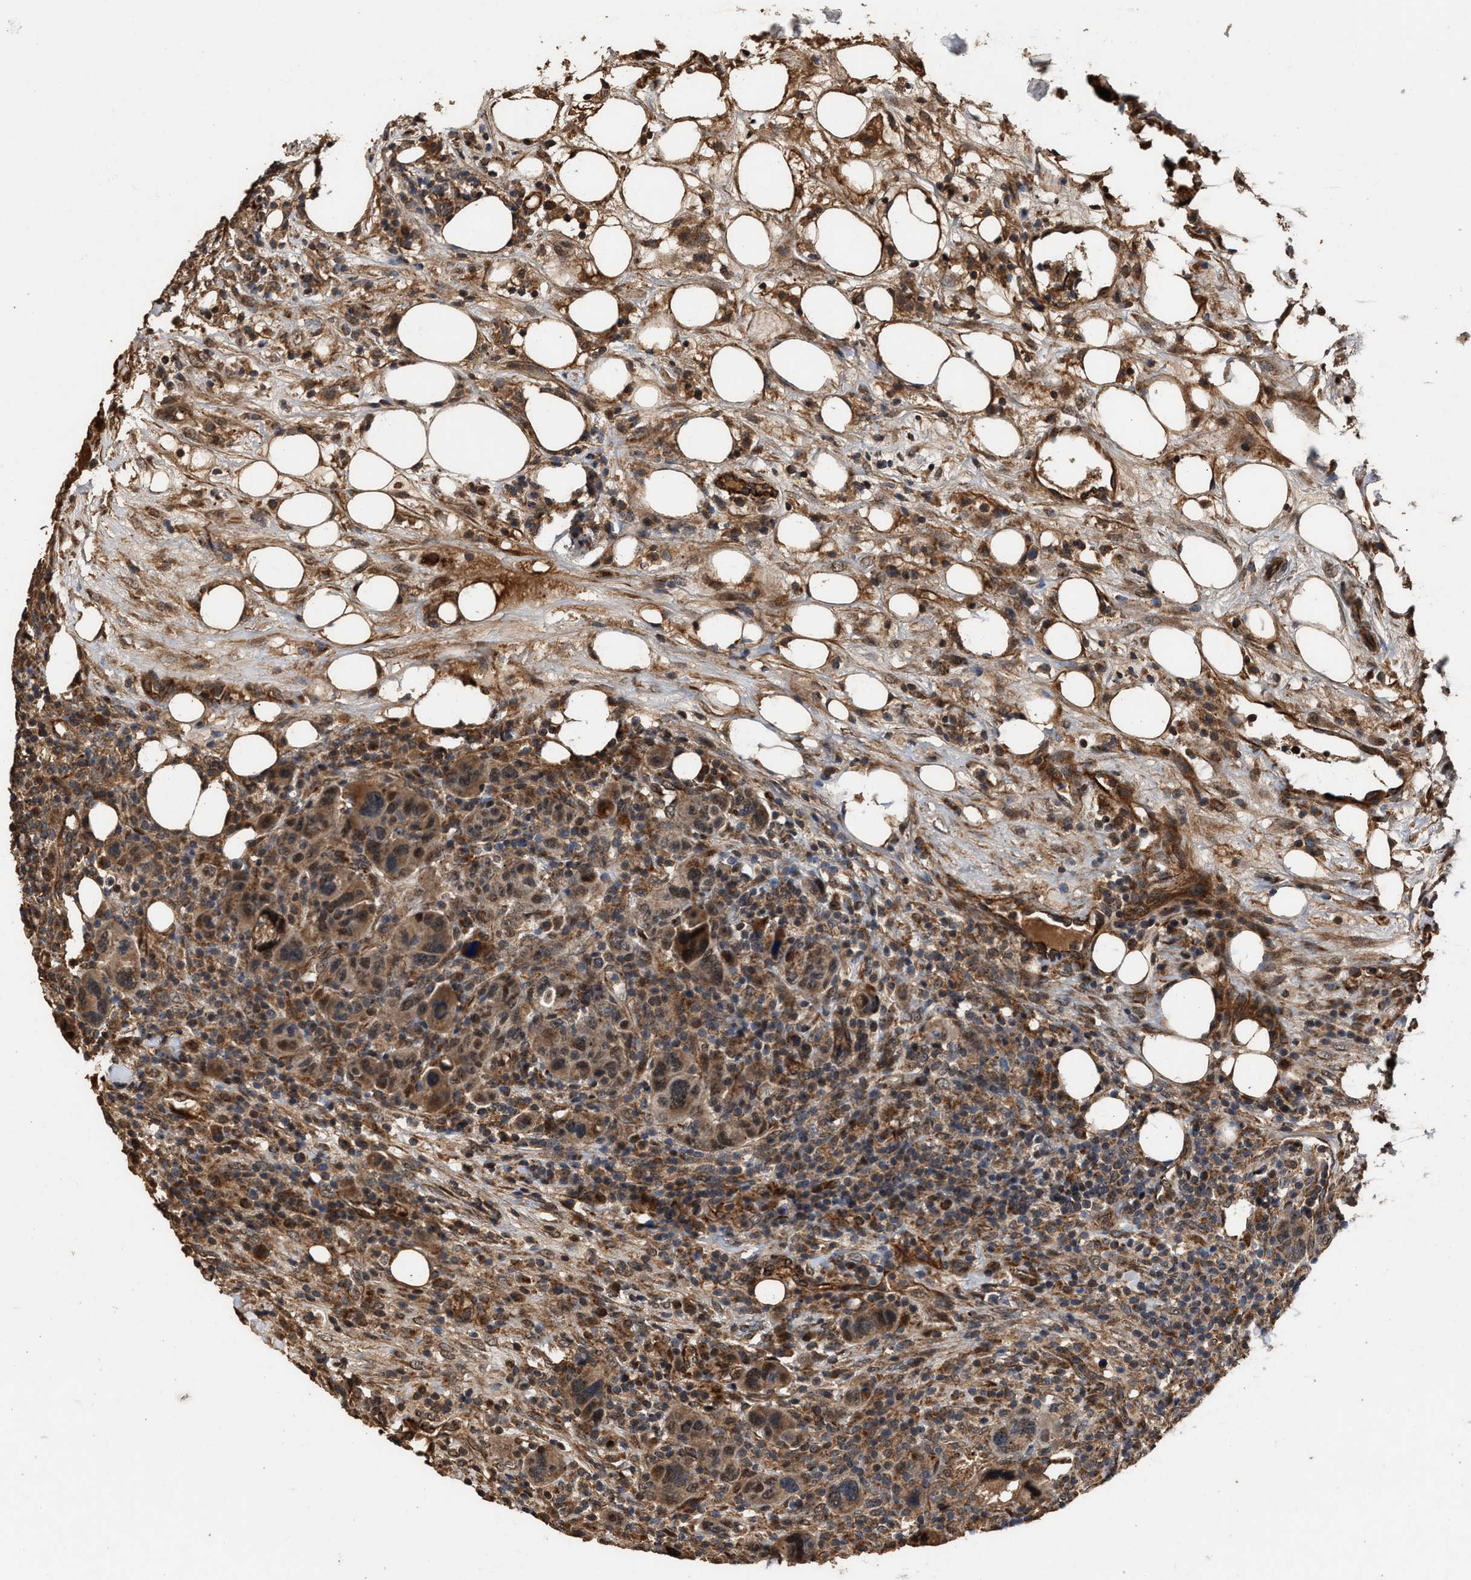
{"staining": {"intensity": "moderate", "quantity": ">75%", "location": "cytoplasmic/membranous,nuclear"}, "tissue": "breast cancer", "cell_type": "Tumor cells", "image_type": "cancer", "snomed": [{"axis": "morphology", "description": "Duct carcinoma"}, {"axis": "topography", "description": "Breast"}], "caption": "Human breast infiltrating ductal carcinoma stained with a protein marker reveals moderate staining in tumor cells.", "gene": "ZNHIT6", "patient": {"sex": "female", "age": 37}}